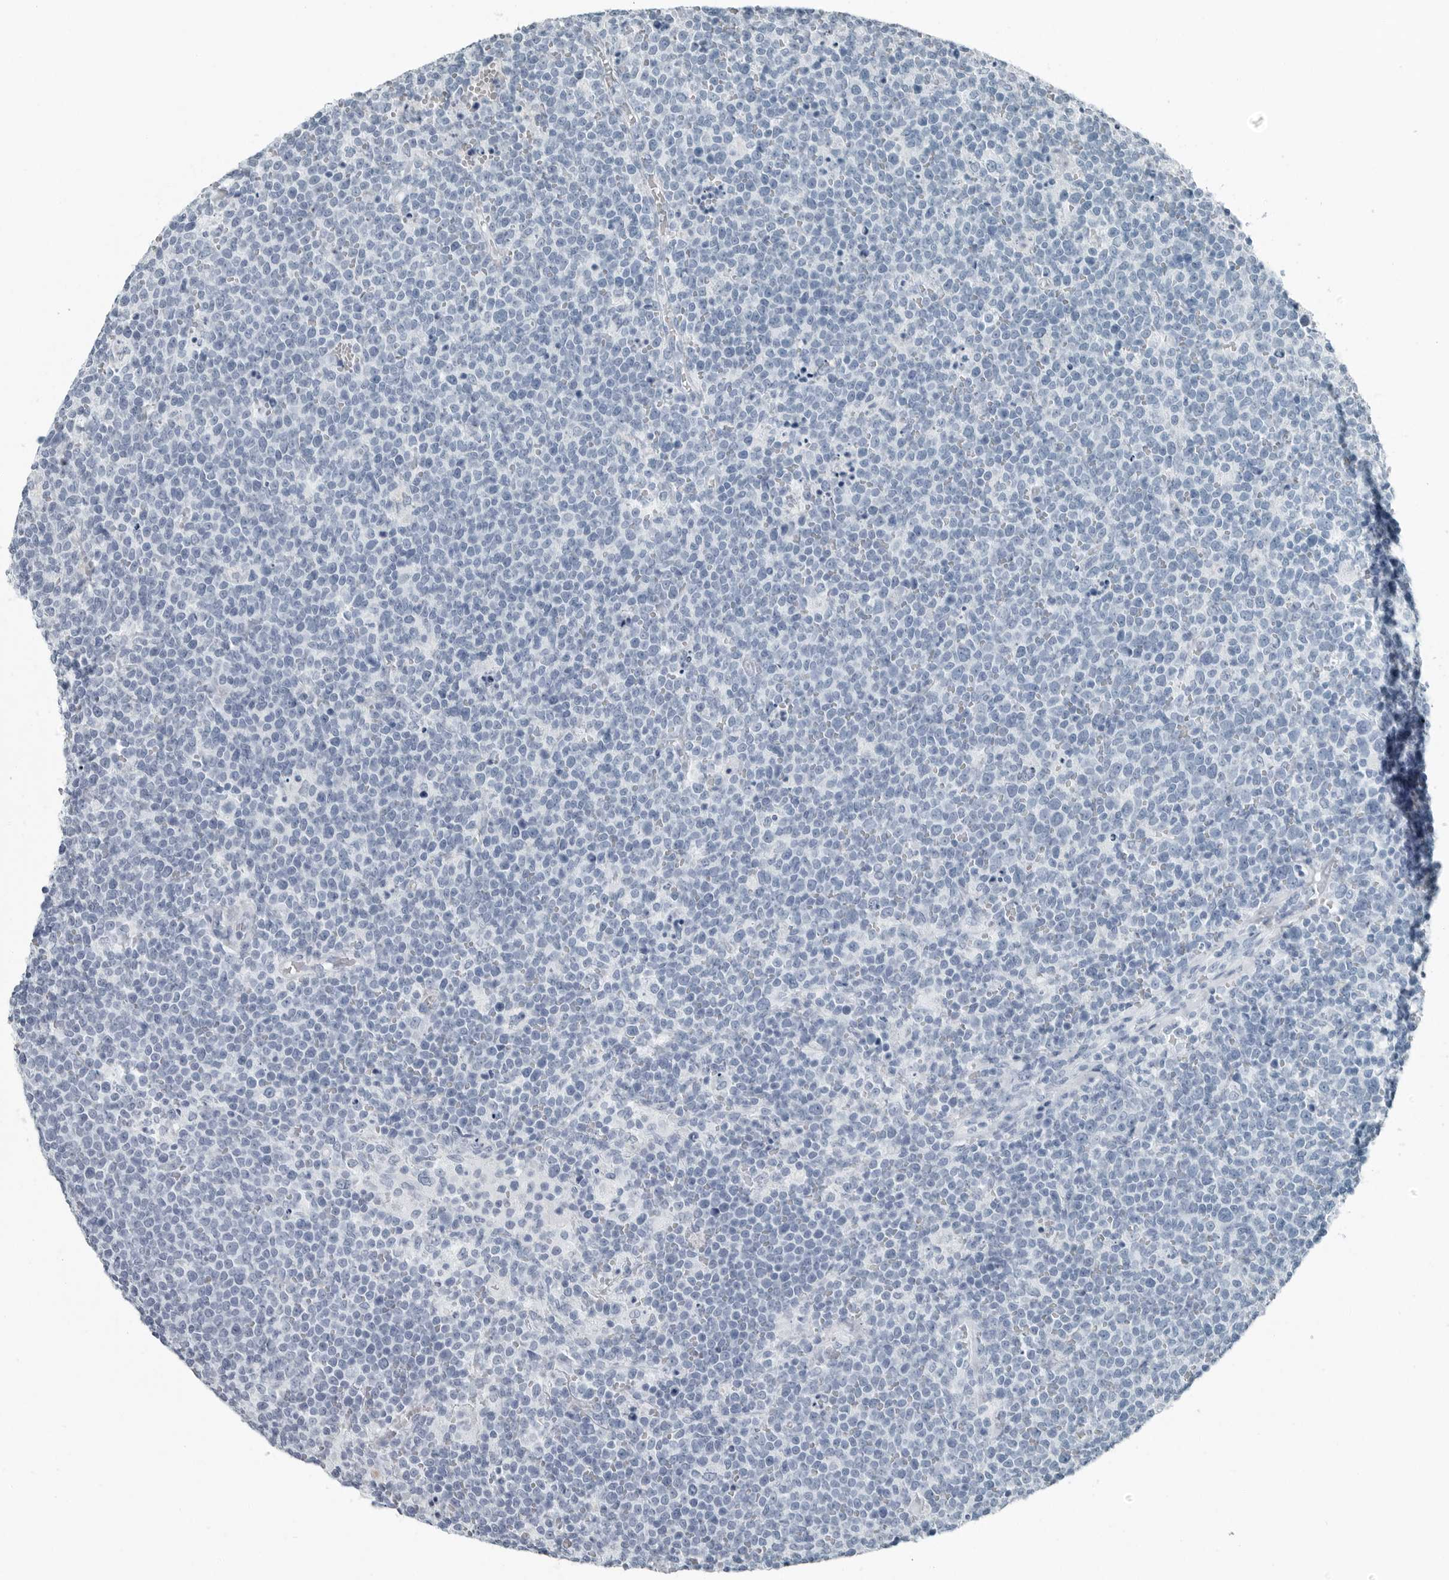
{"staining": {"intensity": "negative", "quantity": "none", "location": "none"}, "tissue": "lymphoma", "cell_type": "Tumor cells", "image_type": "cancer", "snomed": [{"axis": "morphology", "description": "Malignant lymphoma, non-Hodgkin's type, High grade"}, {"axis": "topography", "description": "Lymph node"}], "caption": "Lymphoma was stained to show a protein in brown. There is no significant positivity in tumor cells. (IHC, brightfield microscopy, high magnification).", "gene": "FABP6", "patient": {"sex": "male", "age": 61}}